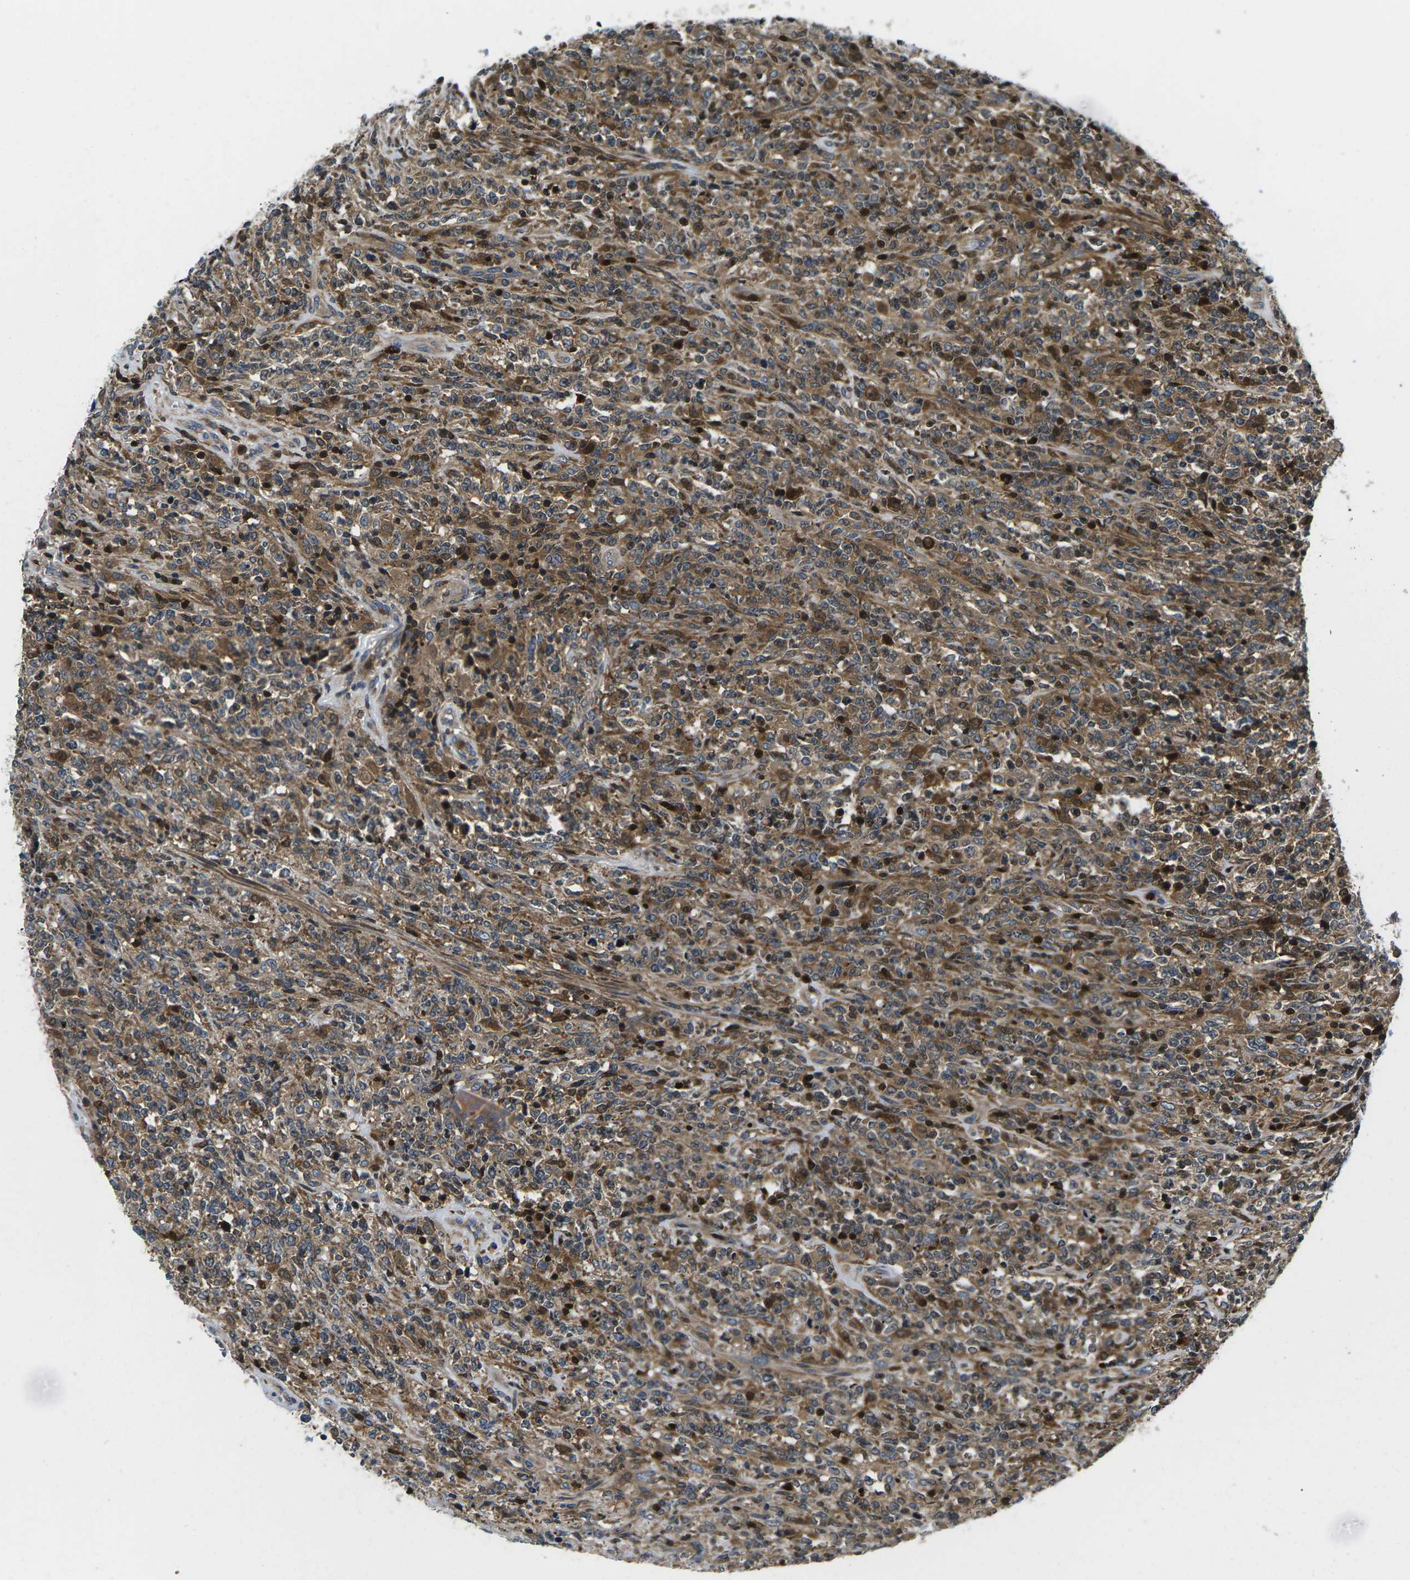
{"staining": {"intensity": "moderate", "quantity": "25%-75%", "location": "cytoplasmic/membranous"}, "tissue": "lymphoma", "cell_type": "Tumor cells", "image_type": "cancer", "snomed": [{"axis": "morphology", "description": "Malignant lymphoma, non-Hodgkin's type, High grade"}, {"axis": "topography", "description": "Soft tissue"}], "caption": "Immunohistochemical staining of human lymphoma demonstrates medium levels of moderate cytoplasmic/membranous staining in approximately 25%-75% of tumor cells.", "gene": "PLCE1", "patient": {"sex": "male", "age": 18}}